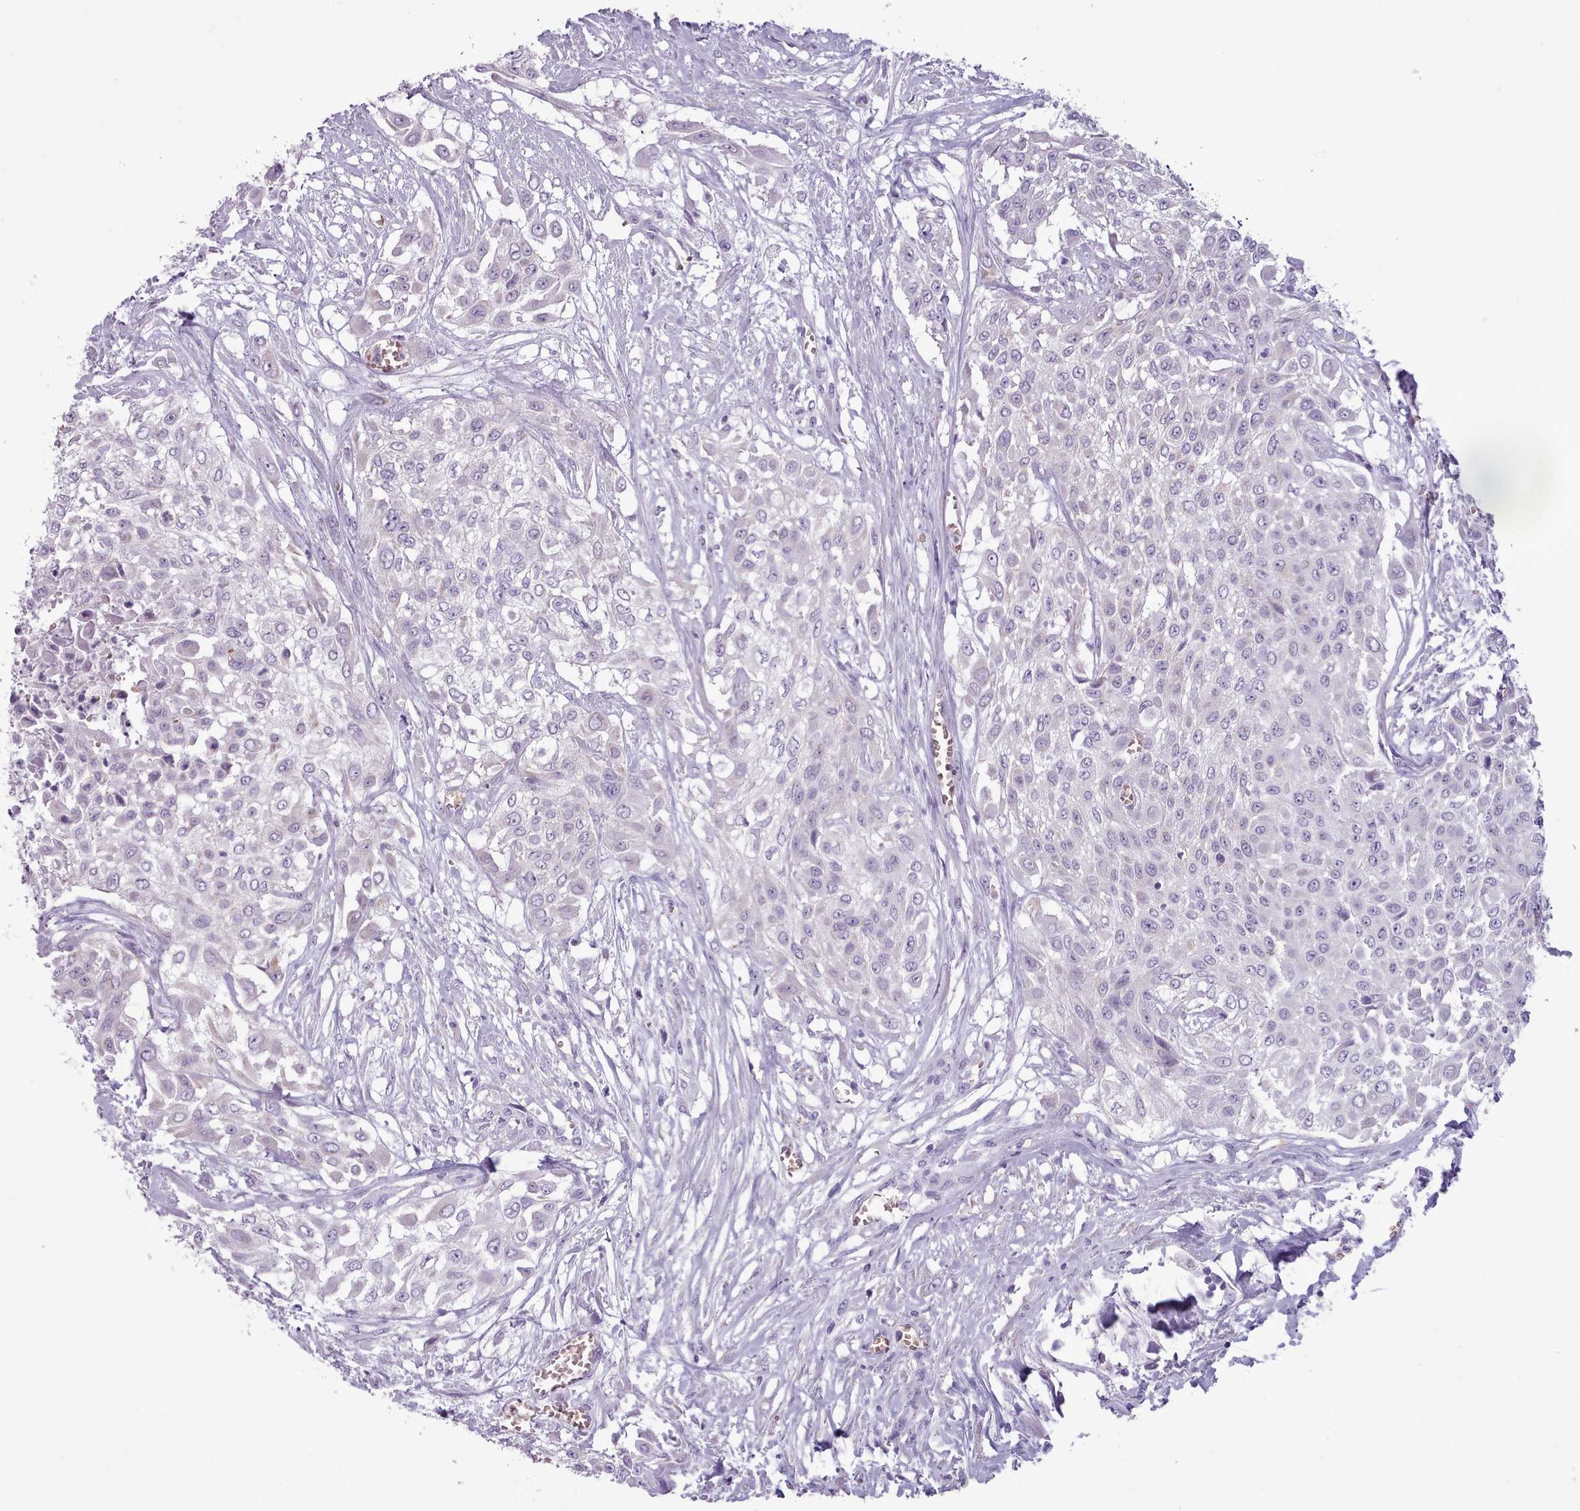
{"staining": {"intensity": "negative", "quantity": "none", "location": "none"}, "tissue": "urothelial cancer", "cell_type": "Tumor cells", "image_type": "cancer", "snomed": [{"axis": "morphology", "description": "Urothelial carcinoma, High grade"}, {"axis": "topography", "description": "Urinary bladder"}], "caption": "The immunohistochemistry (IHC) micrograph has no significant staining in tumor cells of urothelial carcinoma (high-grade) tissue.", "gene": "AK4", "patient": {"sex": "male", "age": 57}}